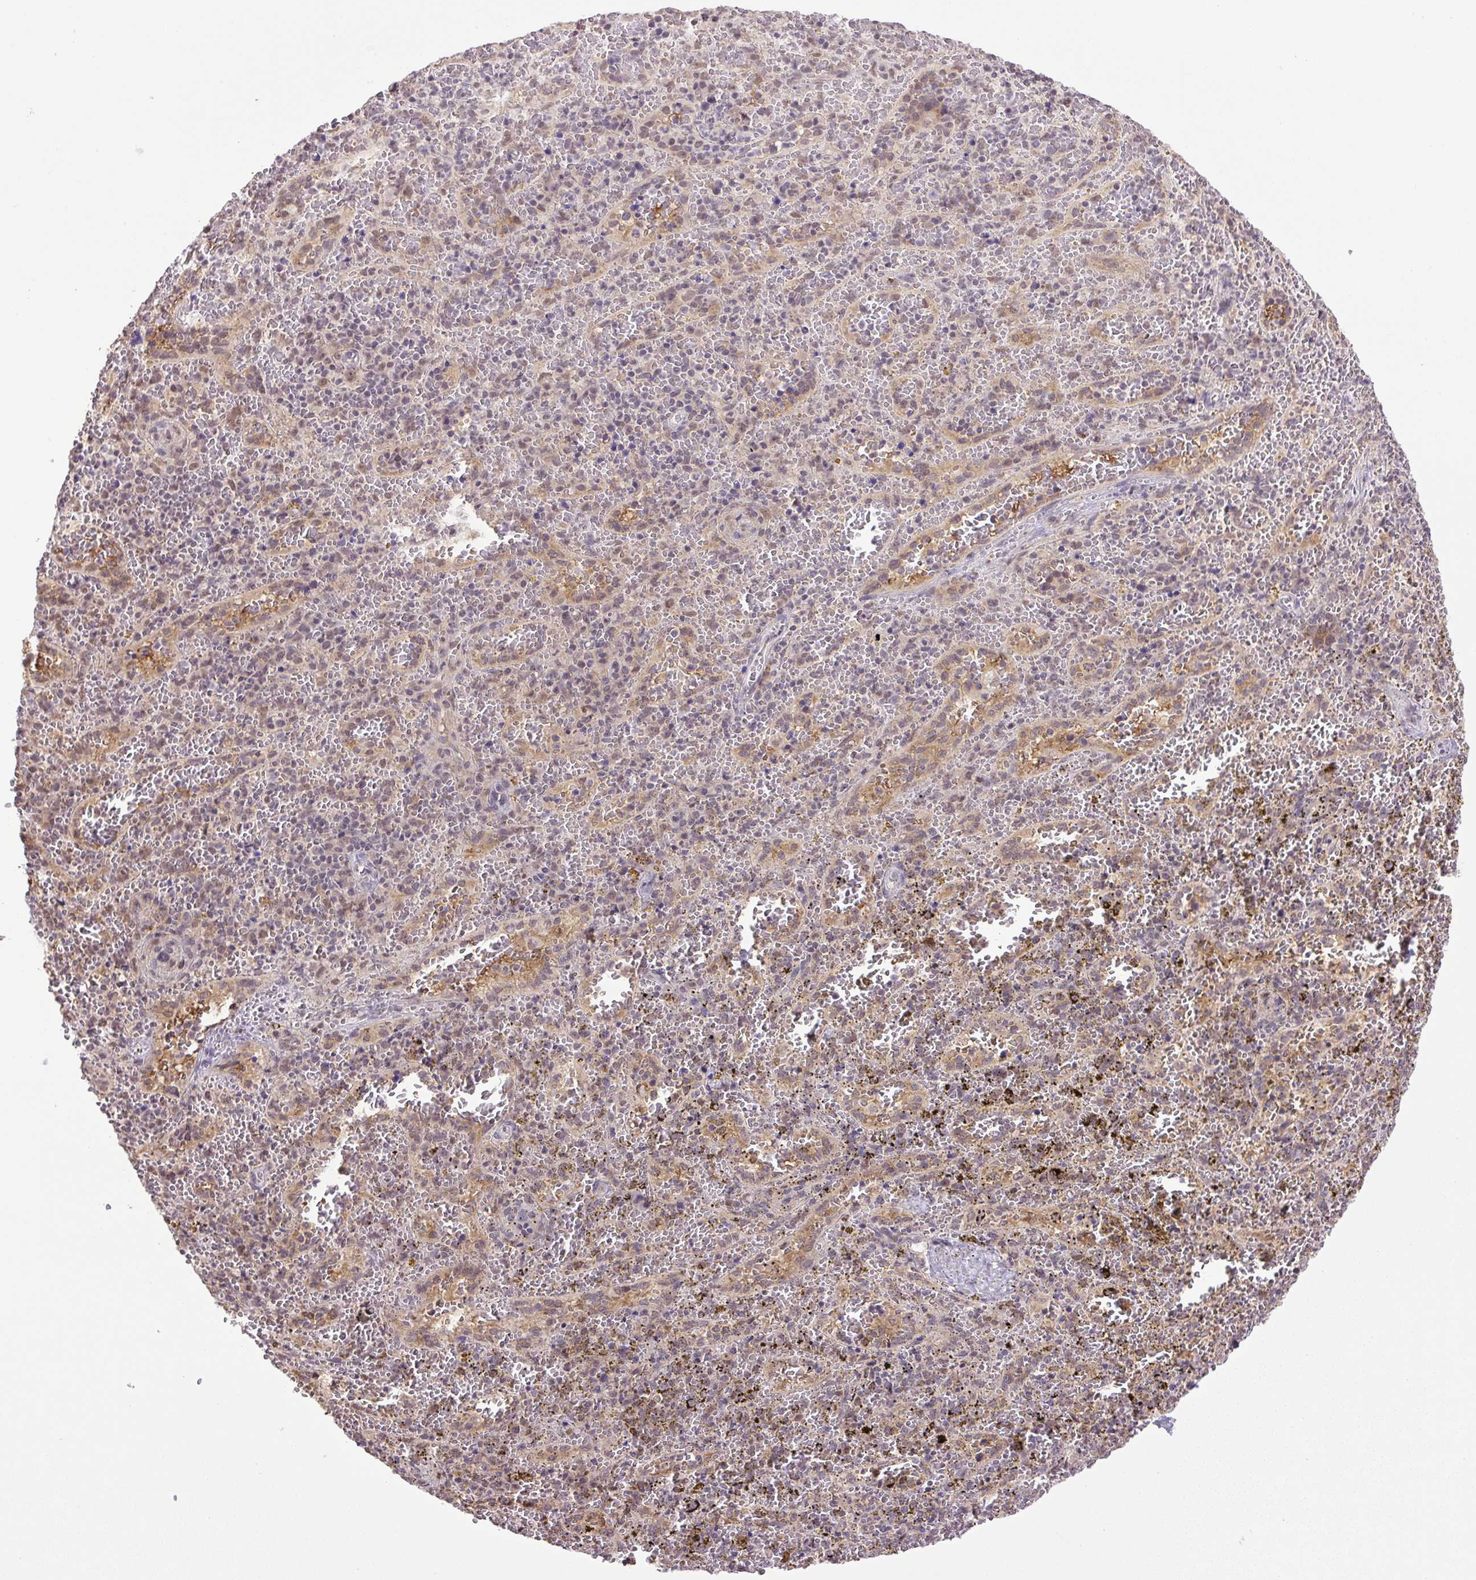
{"staining": {"intensity": "weak", "quantity": "<25%", "location": "nuclear"}, "tissue": "spleen", "cell_type": "Cells in red pulp", "image_type": "normal", "snomed": [{"axis": "morphology", "description": "Normal tissue, NOS"}, {"axis": "topography", "description": "Spleen"}], "caption": "Immunohistochemical staining of normal human spleen demonstrates no significant positivity in cells in red pulp.", "gene": "SGTA", "patient": {"sex": "female", "age": 50}}